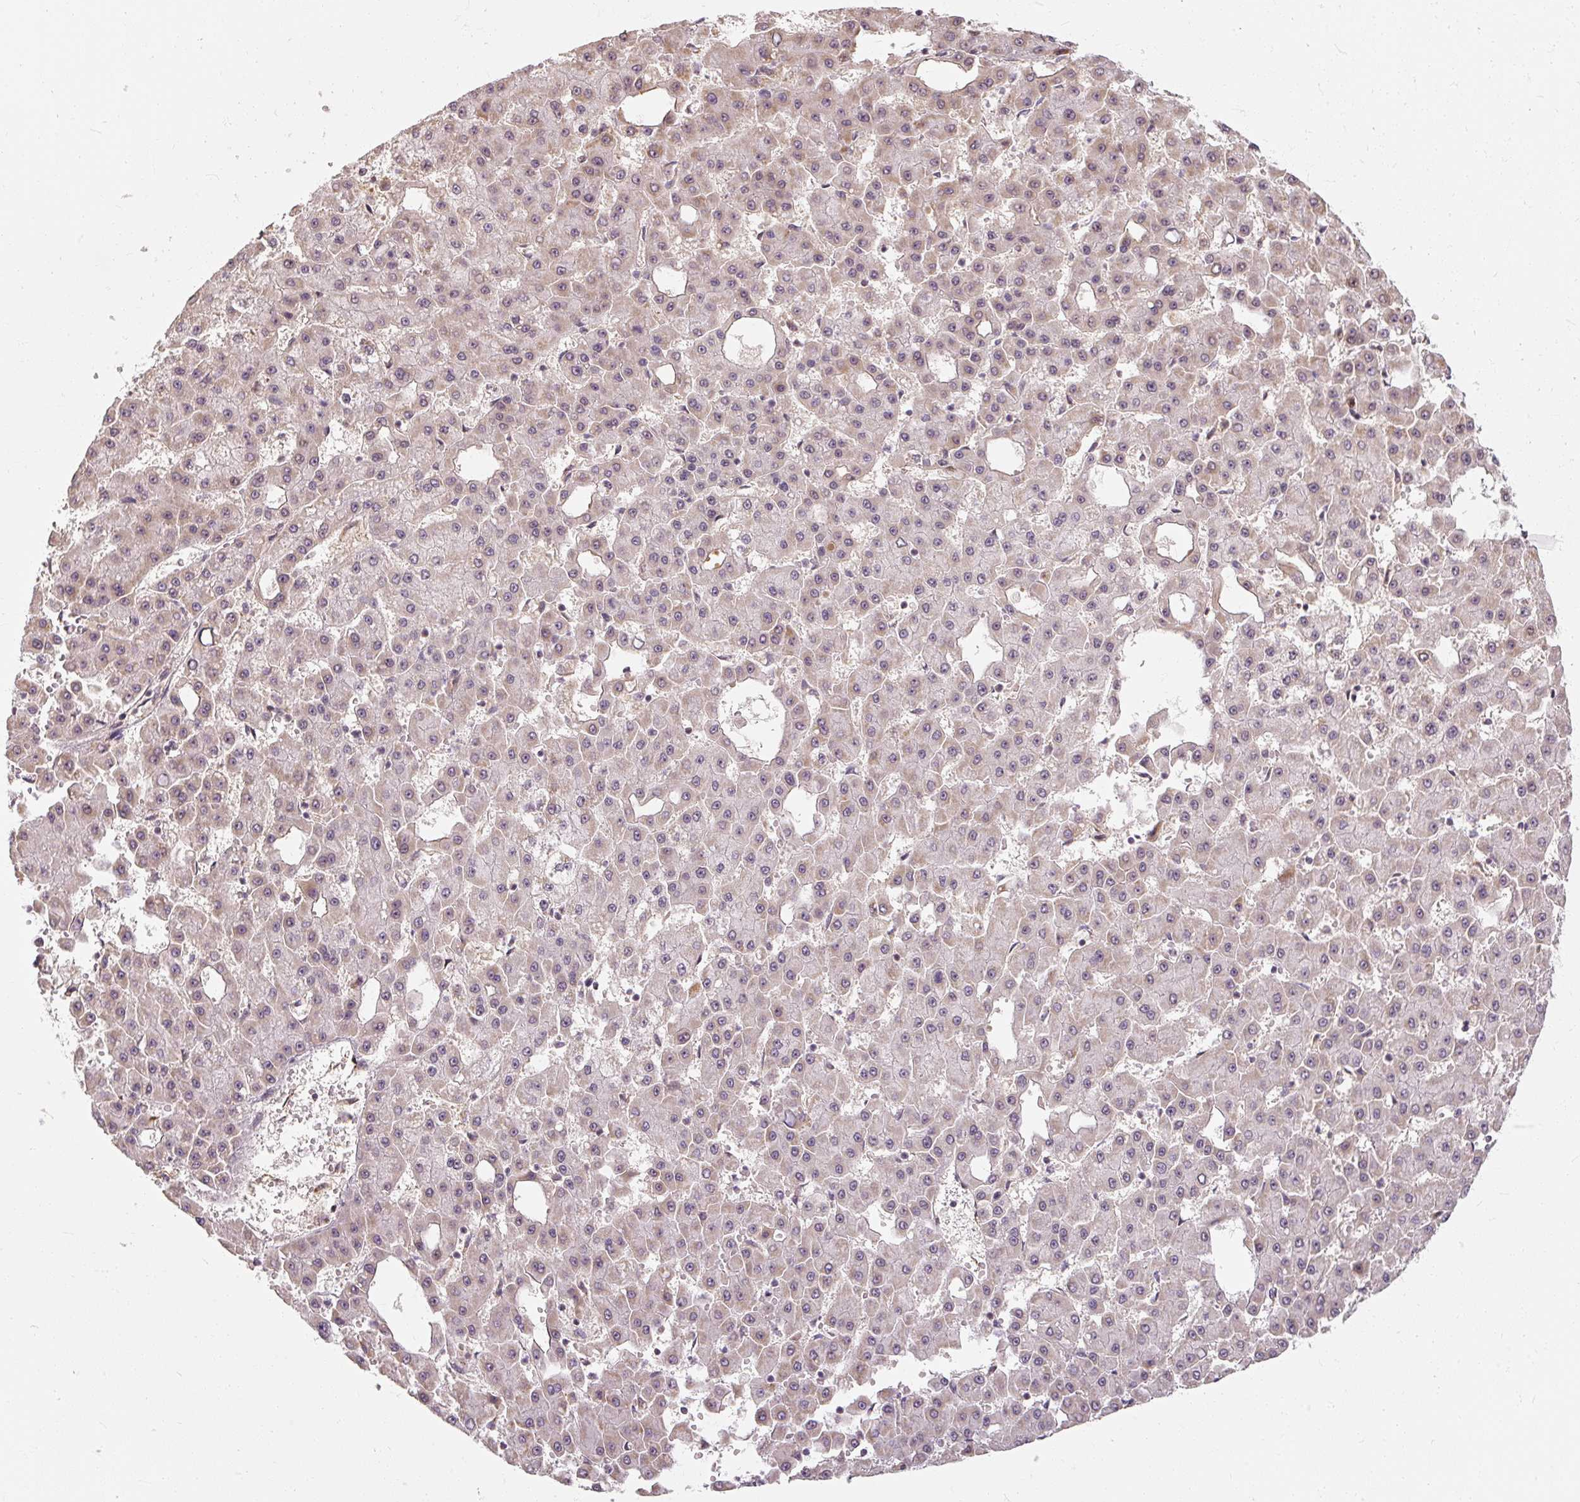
{"staining": {"intensity": "weak", "quantity": "<25%", "location": "cytoplasmic/membranous"}, "tissue": "liver cancer", "cell_type": "Tumor cells", "image_type": "cancer", "snomed": [{"axis": "morphology", "description": "Carcinoma, Hepatocellular, NOS"}, {"axis": "topography", "description": "Liver"}], "caption": "Photomicrograph shows no protein staining in tumor cells of liver cancer tissue.", "gene": "RB1CC1", "patient": {"sex": "male", "age": 47}}